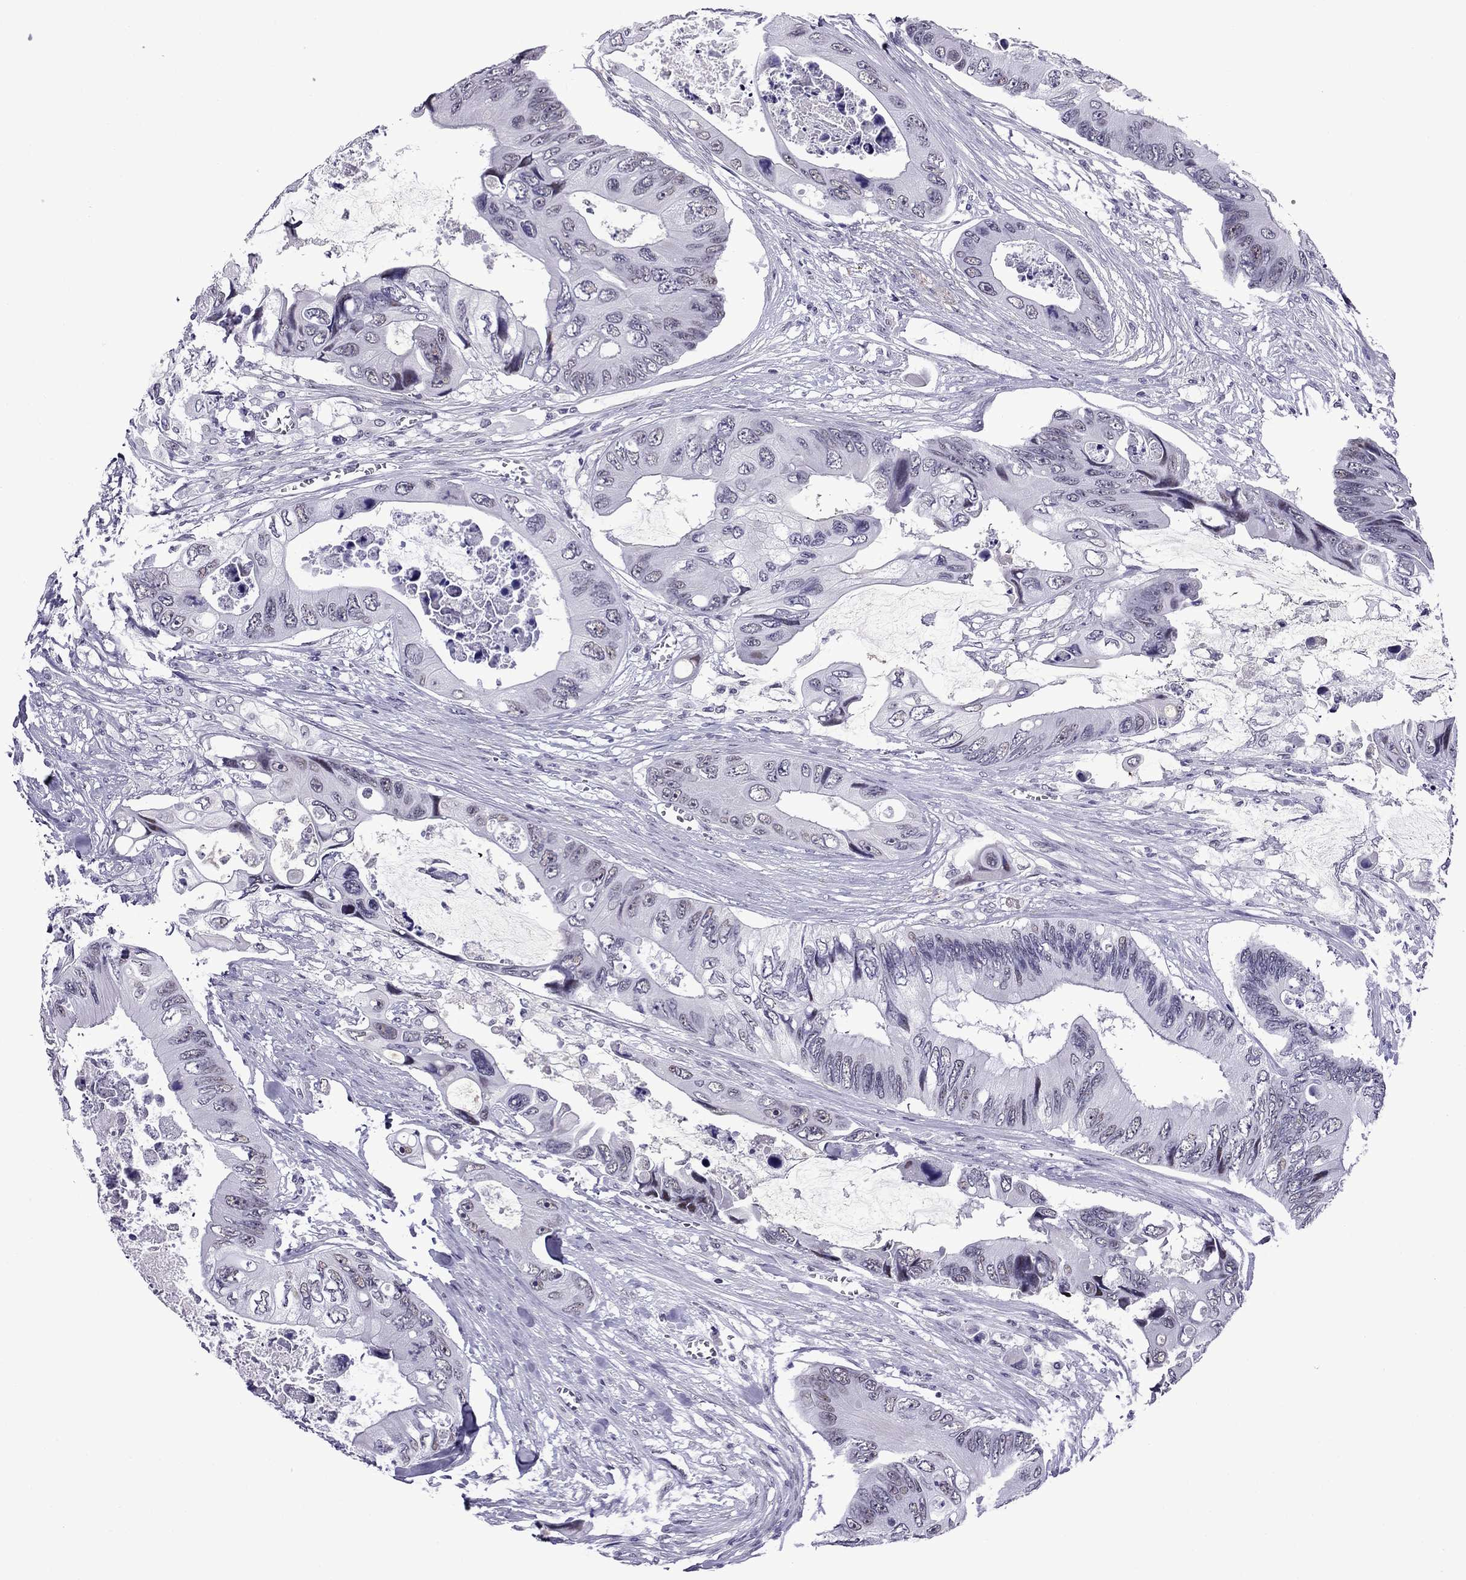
{"staining": {"intensity": "negative", "quantity": "none", "location": "none"}, "tissue": "colorectal cancer", "cell_type": "Tumor cells", "image_type": "cancer", "snomed": [{"axis": "morphology", "description": "Adenocarcinoma, NOS"}, {"axis": "topography", "description": "Rectum"}], "caption": "Immunohistochemistry of human colorectal cancer reveals no positivity in tumor cells.", "gene": "ZNF646", "patient": {"sex": "male", "age": 63}}